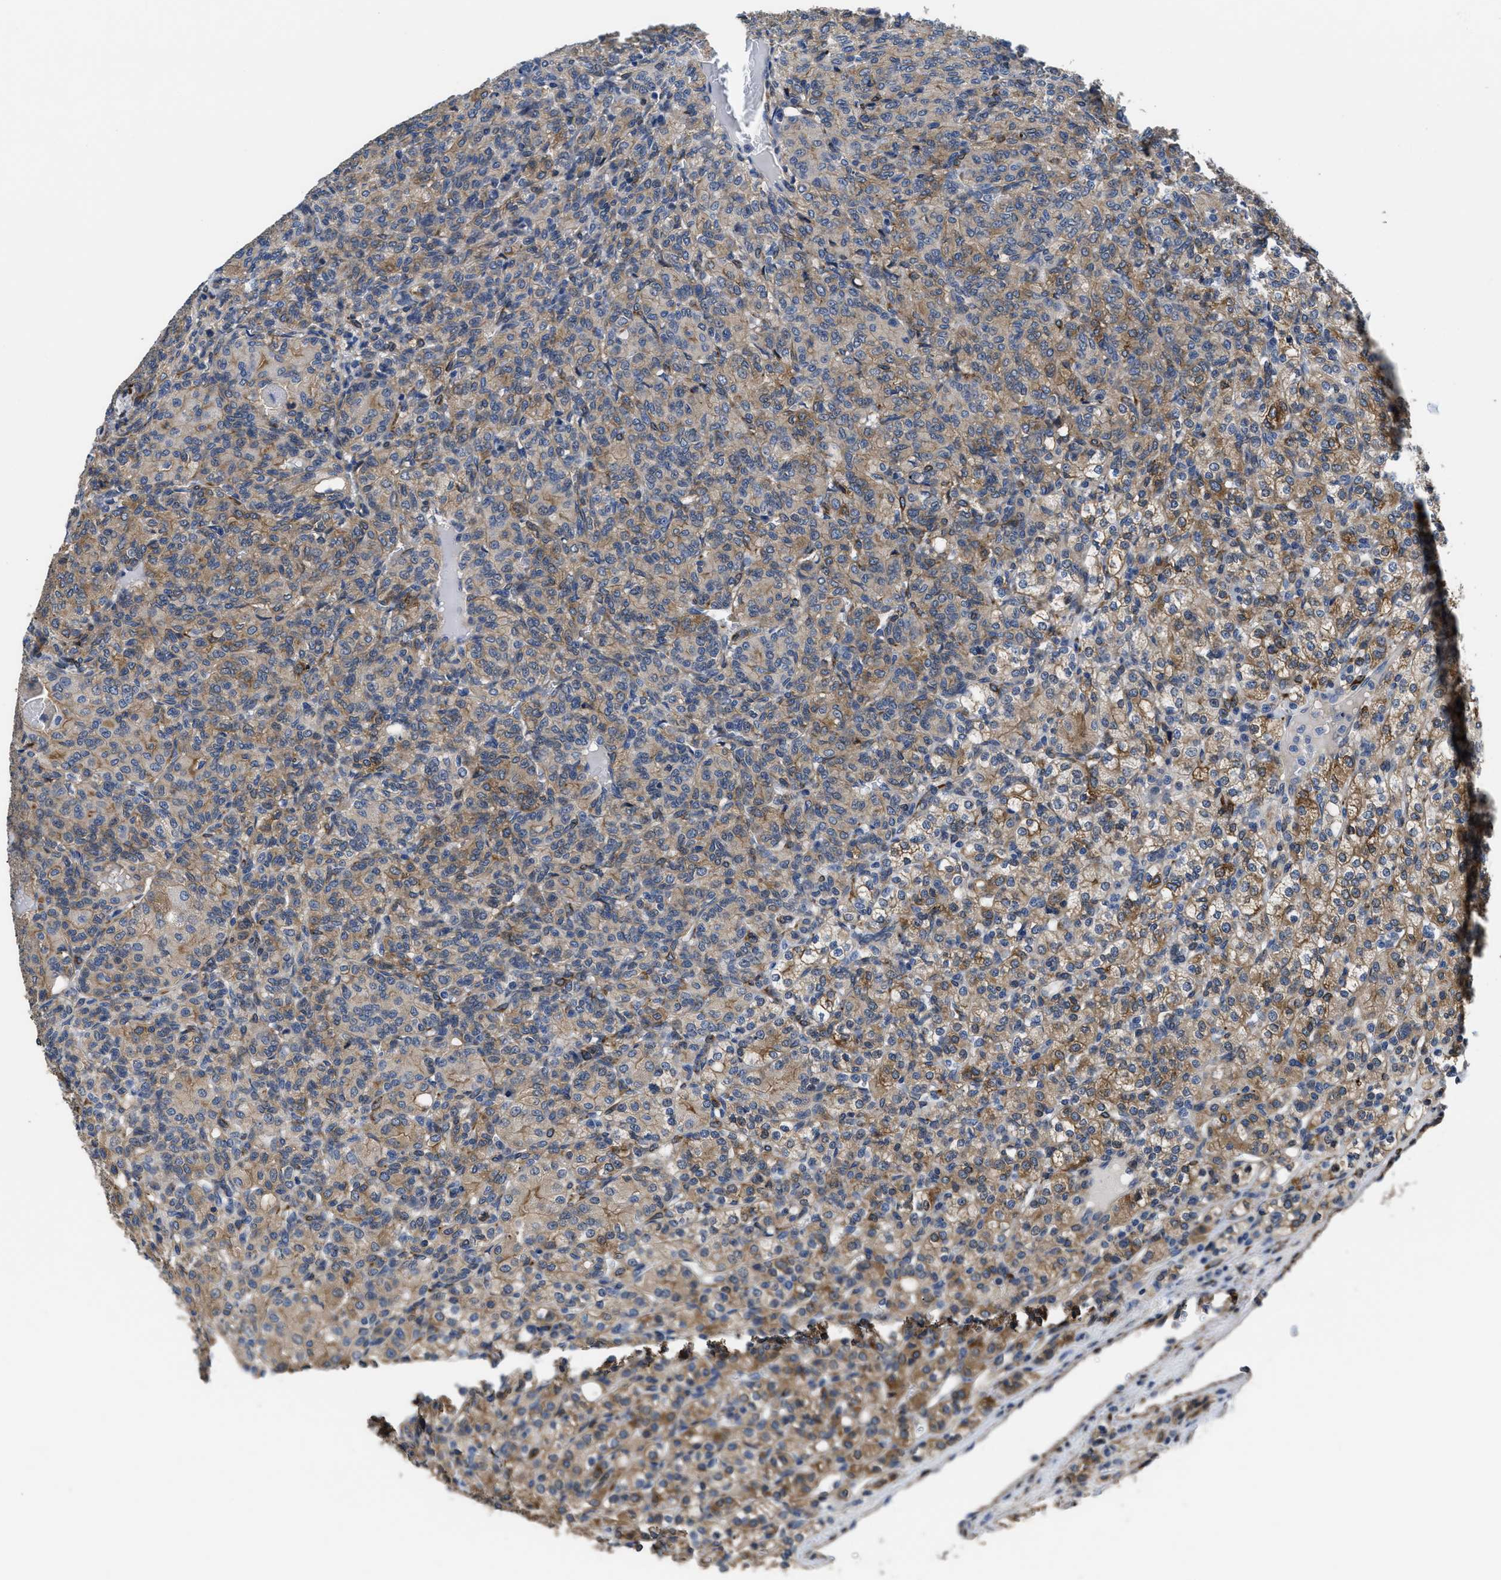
{"staining": {"intensity": "weak", "quantity": "25%-75%", "location": "cytoplasmic/membranous"}, "tissue": "renal cancer", "cell_type": "Tumor cells", "image_type": "cancer", "snomed": [{"axis": "morphology", "description": "Adenocarcinoma, NOS"}, {"axis": "topography", "description": "Kidney"}], "caption": "Immunohistochemical staining of adenocarcinoma (renal) exhibits low levels of weak cytoplasmic/membranous positivity in approximately 25%-75% of tumor cells.", "gene": "SQLE", "patient": {"sex": "male", "age": 77}}